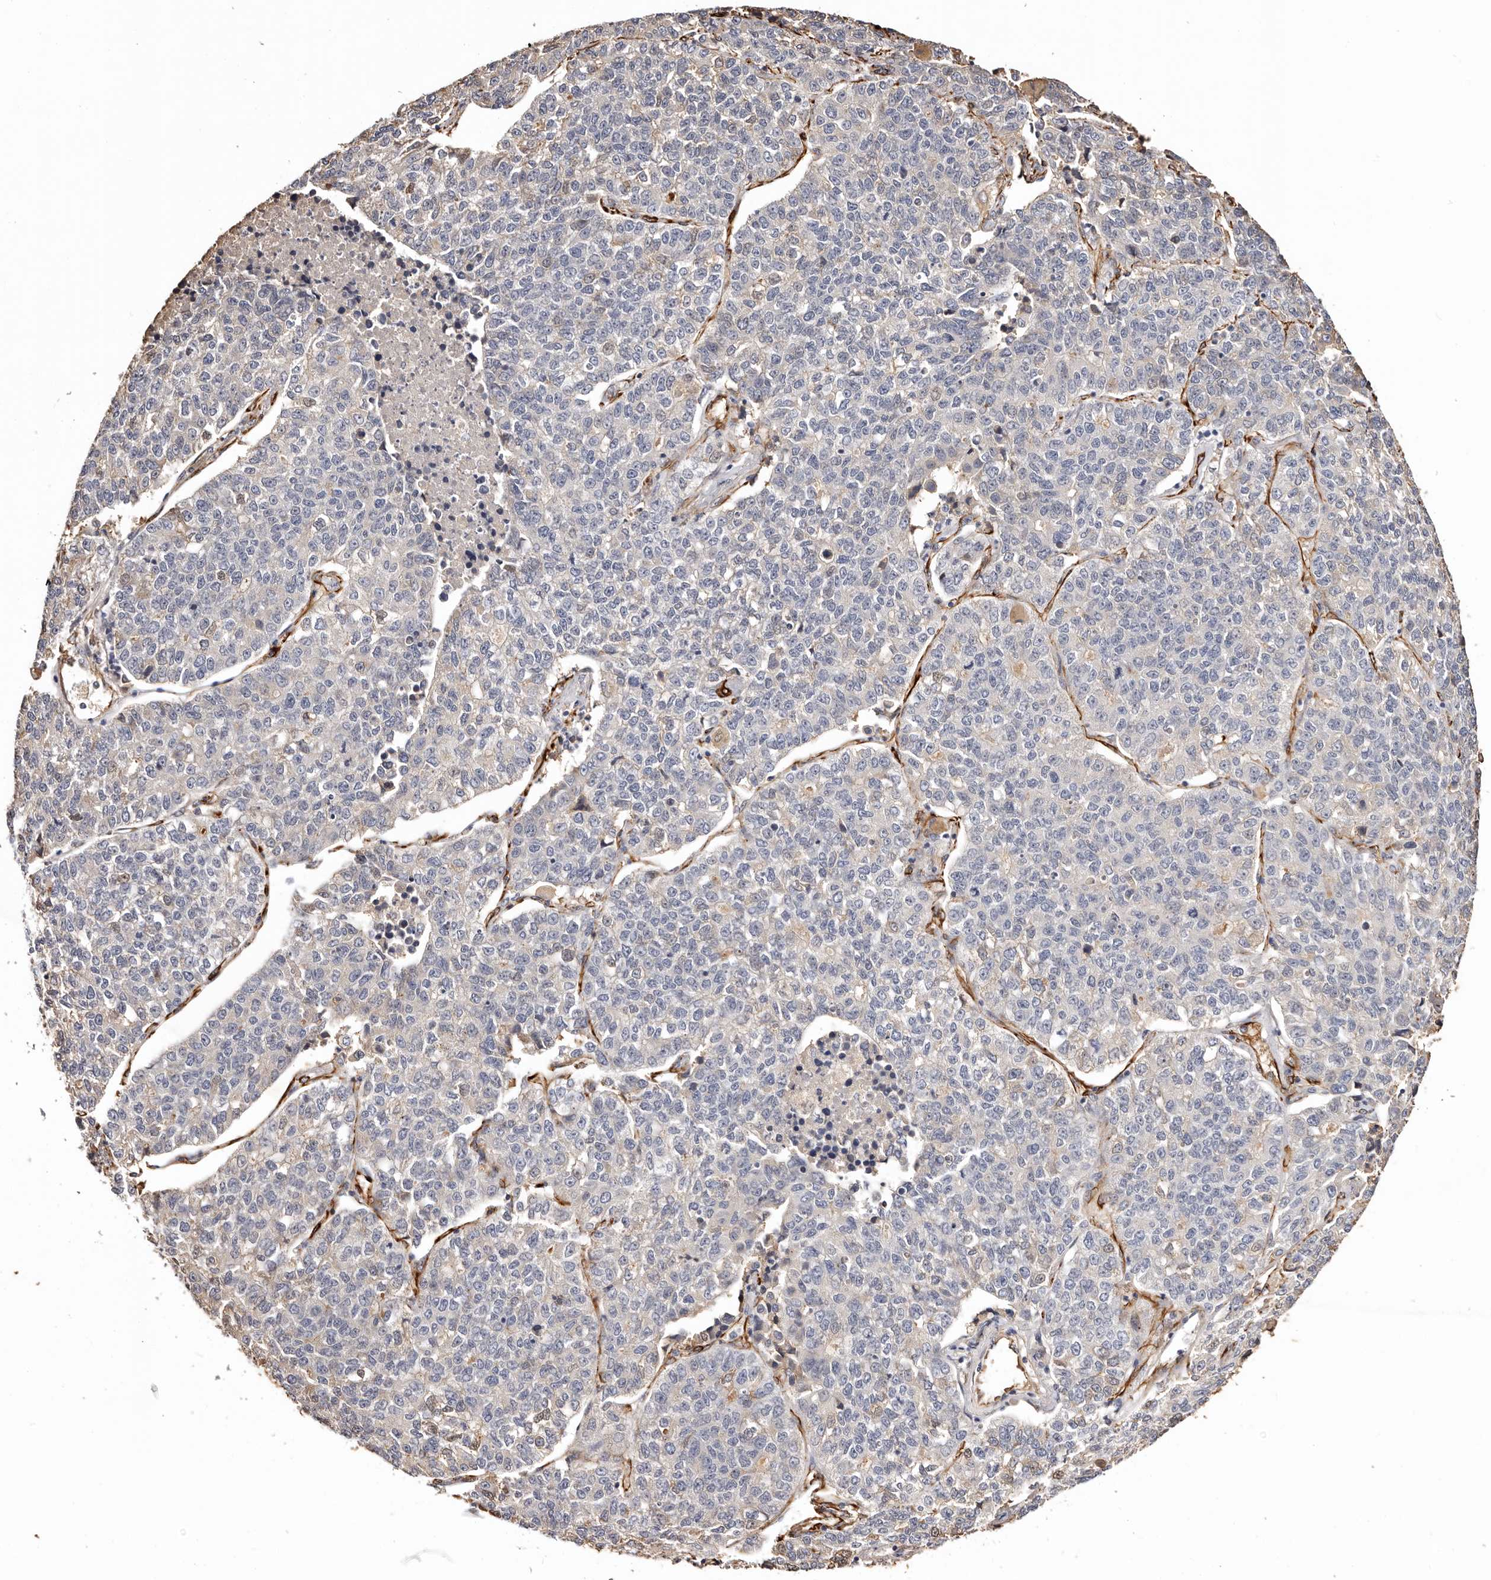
{"staining": {"intensity": "negative", "quantity": "none", "location": "none"}, "tissue": "lung cancer", "cell_type": "Tumor cells", "image_type": "cancer", "snomed": [{"axis": "morphology", "description": "Adenocarcinoma, NOS"}, {"axis": "topography", "description": "Lung"}], "caption": "Lung cancer (adenocarcinoma) was stained to show a protein in brown. There is no significant staining in tumor cells.", "gene": "ZNF557", "patient": {"sex": "male", "age": 49}}